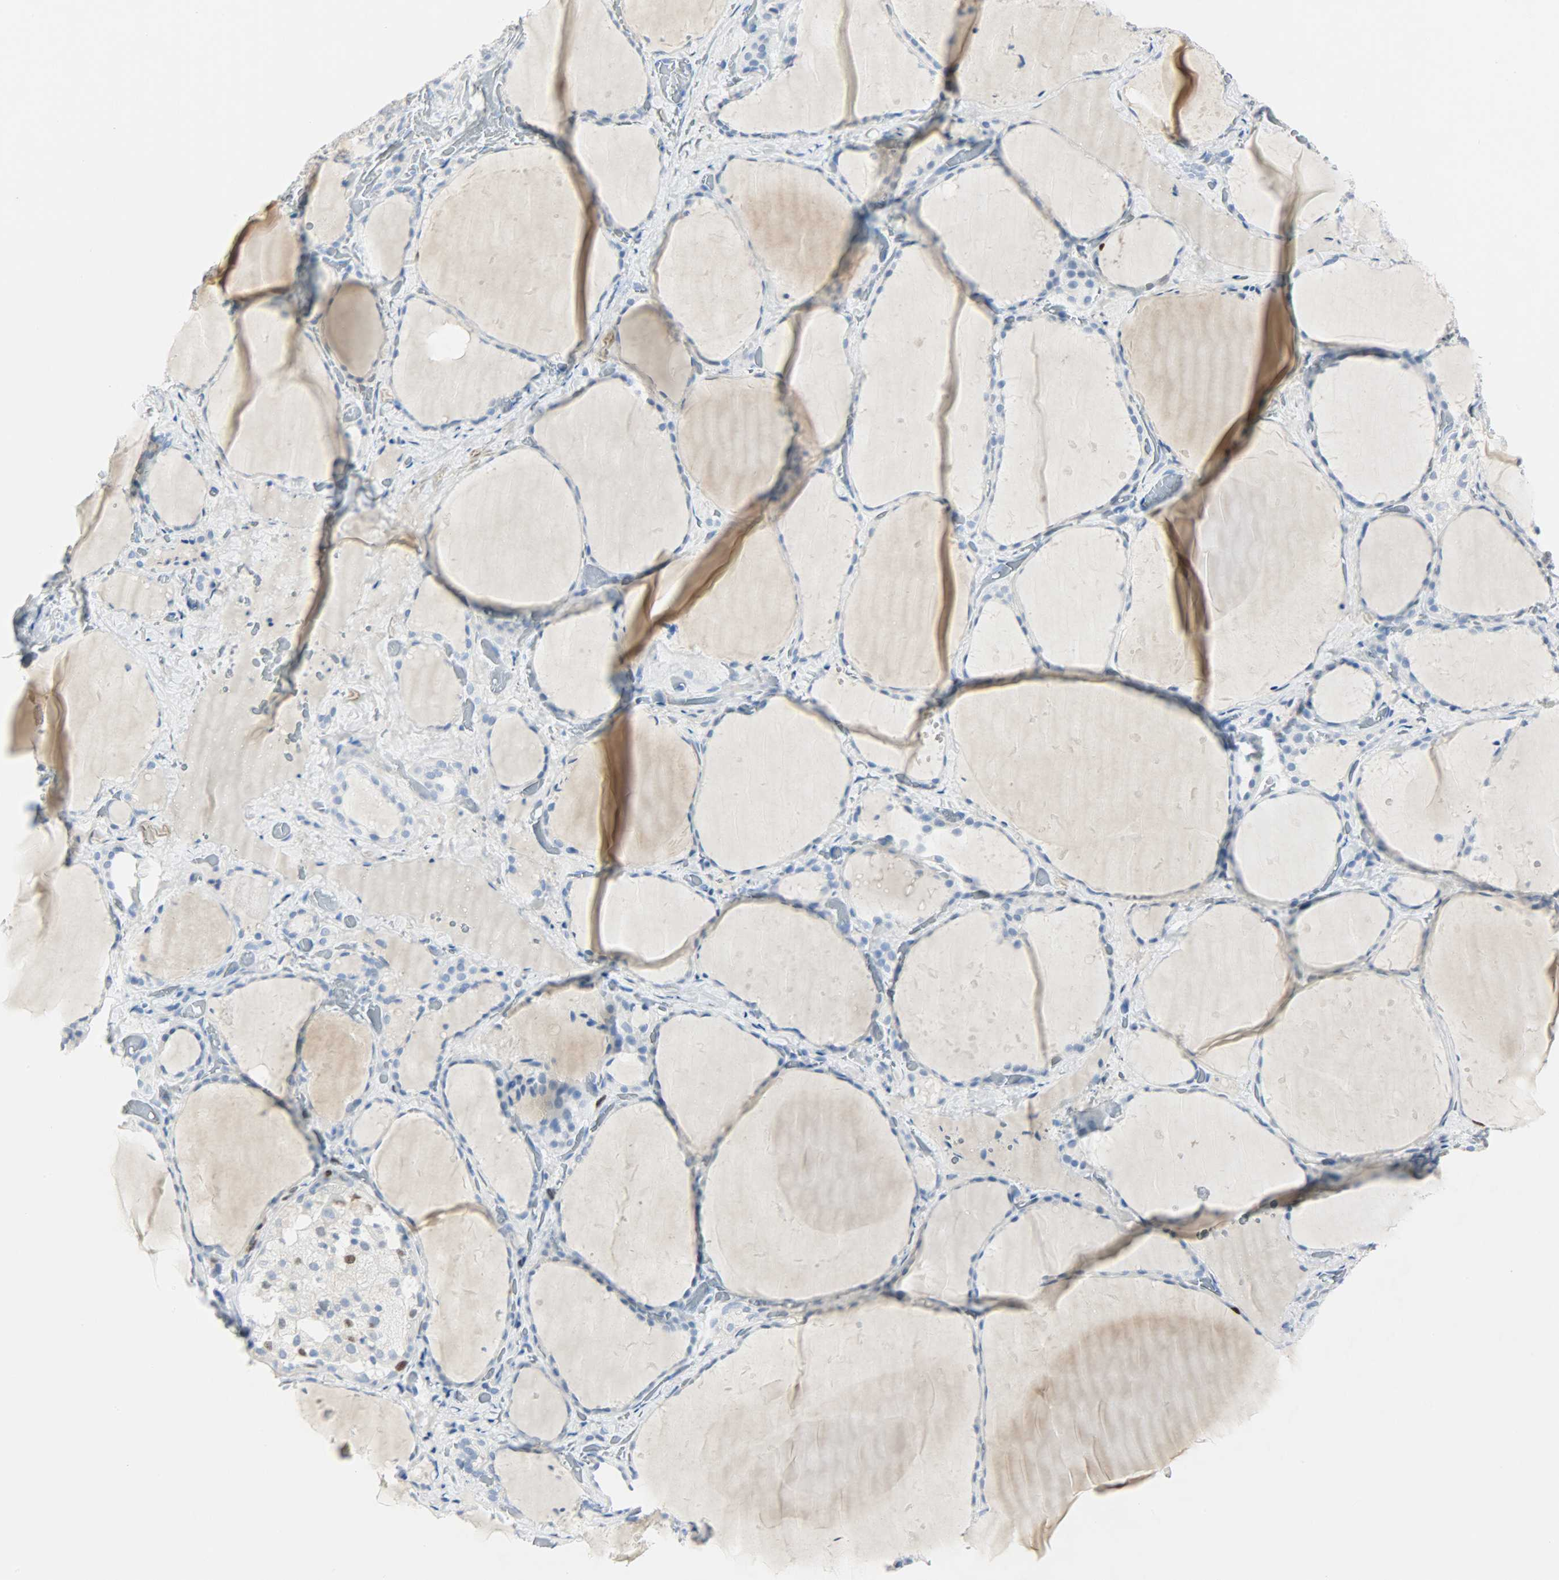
{"staining": {"intensity": "negative", "quantity": "none", "location": "none"}, "tissue": "thyroid gland", "cell_type": "Glandular cells", "image_type": "normal", "snomed": [{"axis": "morphology", "description": "Normal tissue, NOS"}, {"axis": "topography", "description": "Thyroid gland"}], "caption": "Immunohistochemistry (IHC) histopathology image of benign thyroid gland: human thyroid gland stained with DAB displays no significant protein positivity in glandular cells. (Brightfield microscopy of DAB immunohistochemistry at high magnification).", "gene": "HELLS", "patient": {"sex": "female", "age": 22}}